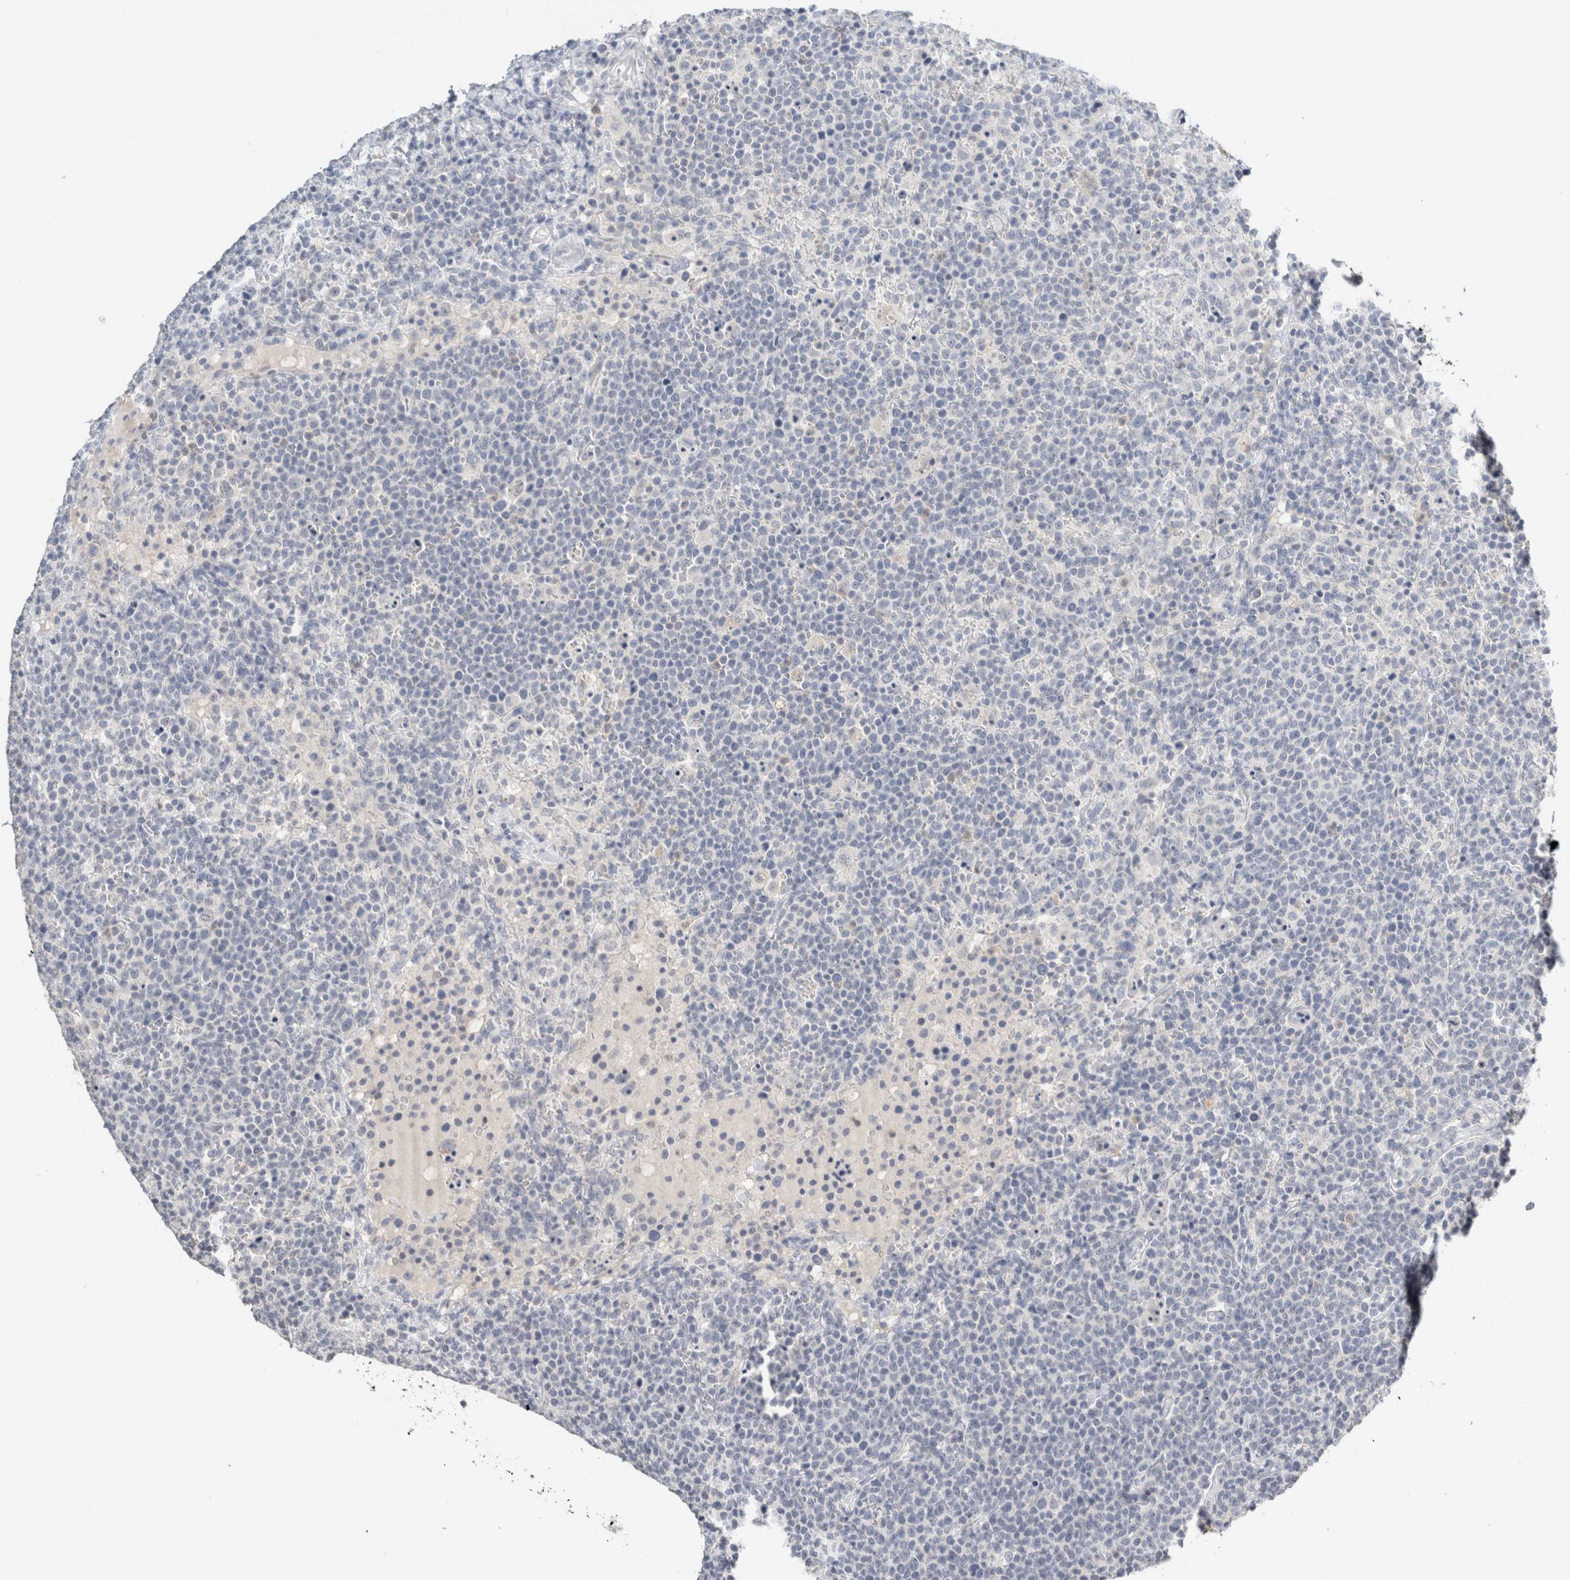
{"staining": {"intensity": "negative", "quantity": "none", "location": "none"}, "tissue": "lymphoma", "cell_type": "Tumor cells", "image_type": "cancer", "snomed": [{"axis": "morphology", "description": "Malignant lymphoma, non-Hodgkin's type, High grade"}, {"axis": "topography", "description": "Lymph node"}], "caption": "IHC photomicrograph of human lymphoma stained for a protein (brown), which displays no staining in tumor cells. (DAB immunohistochemistry, high magnification).", "gene": "CRAT", "patient": {"sex": "male", "age": 61}}